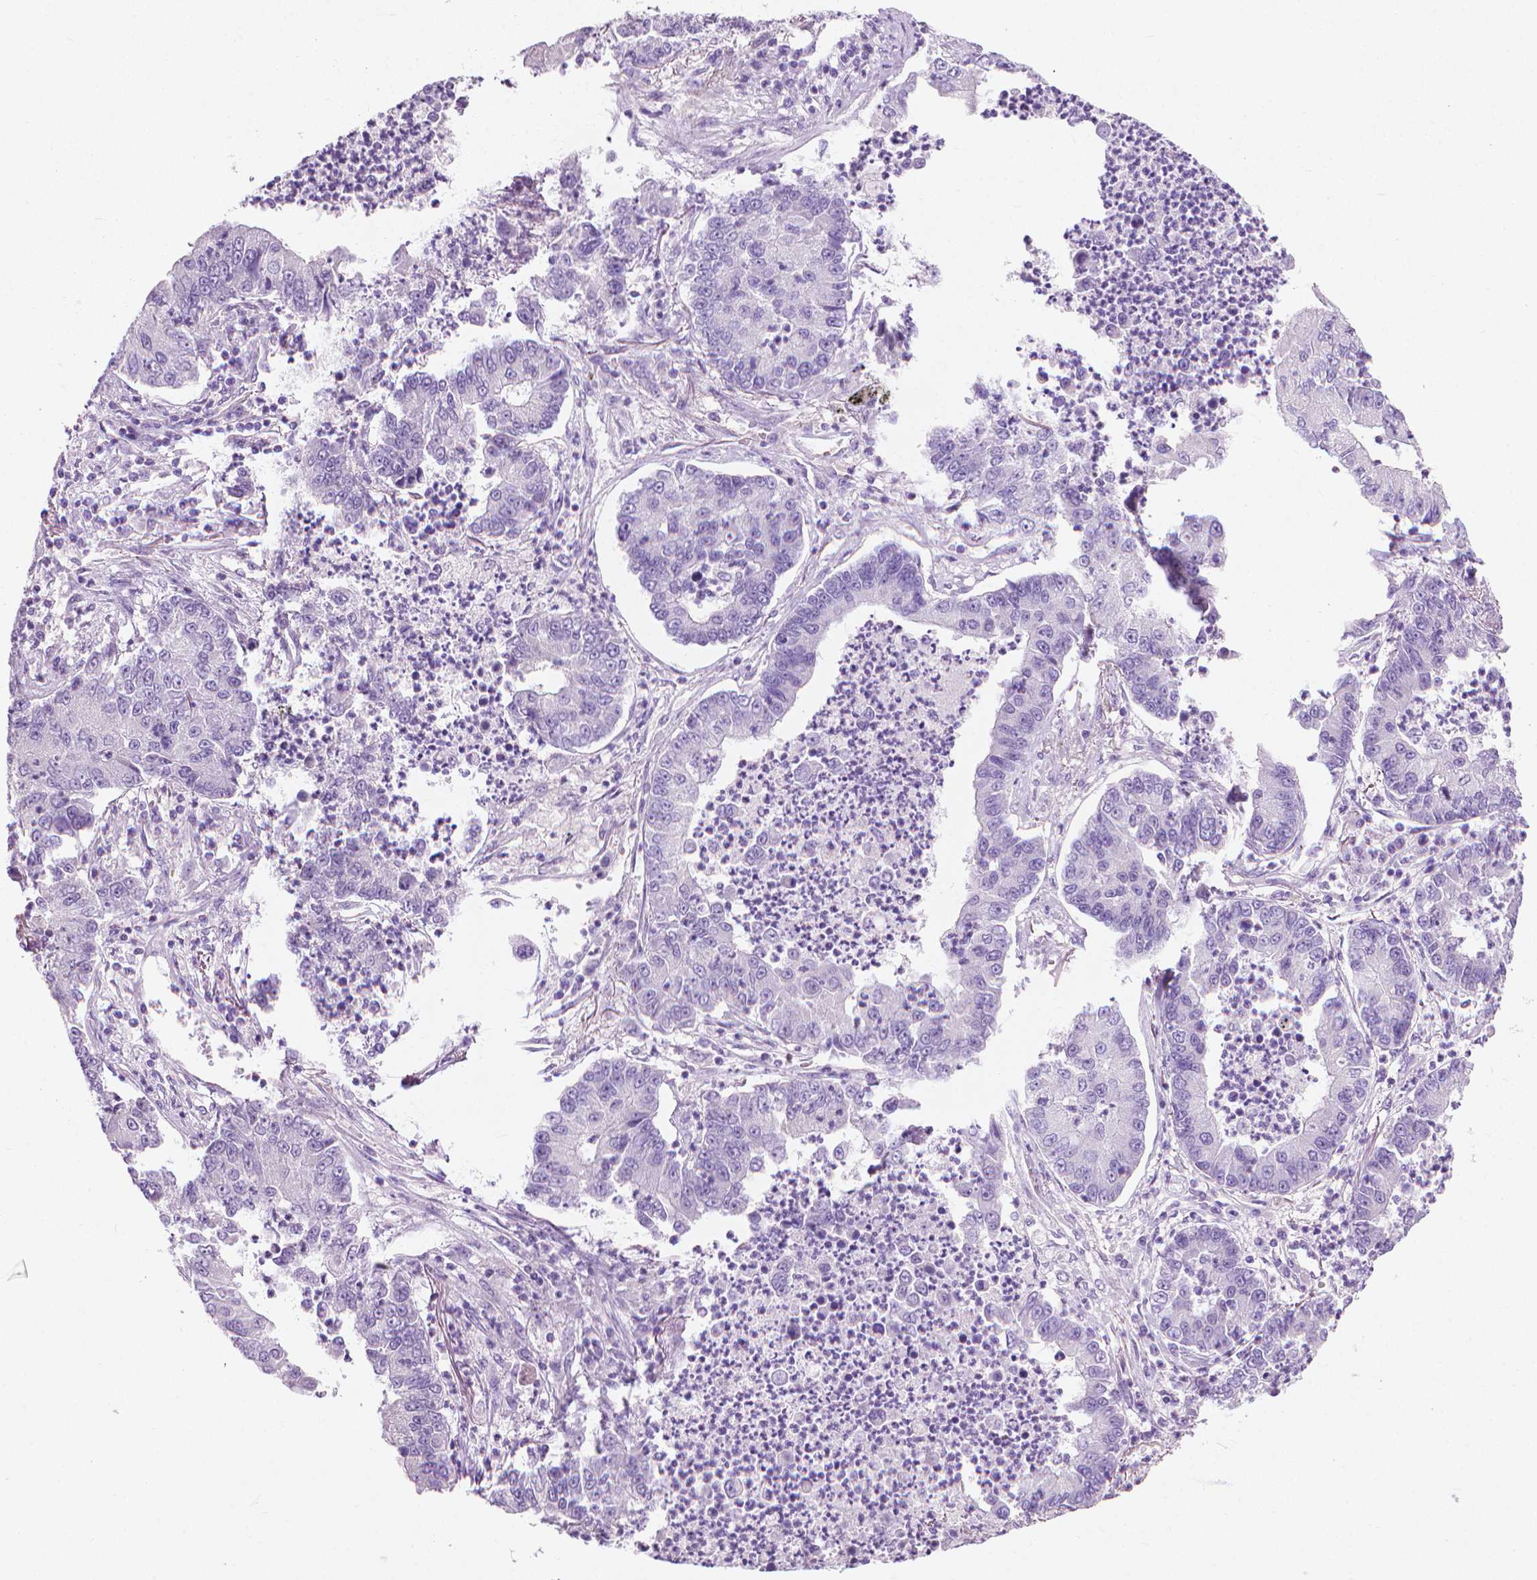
{"staining": {"intensity": "negative", "quantity": "none", "location": "none"}, "tissue": "lung cancer", "cell_type": "Tumor cells", "image_type": "cancer", "snomed": [{"axis": "morphology", "description": "Adenocarcinoma, NOS"}, {"axis": "topography", "description": "Lung"}], "caption": "Tumor cells show no significant positivity in lung adenocarcinoma.", "gene": "KRT73", "patient": {"sex": "female", "age": 57}}